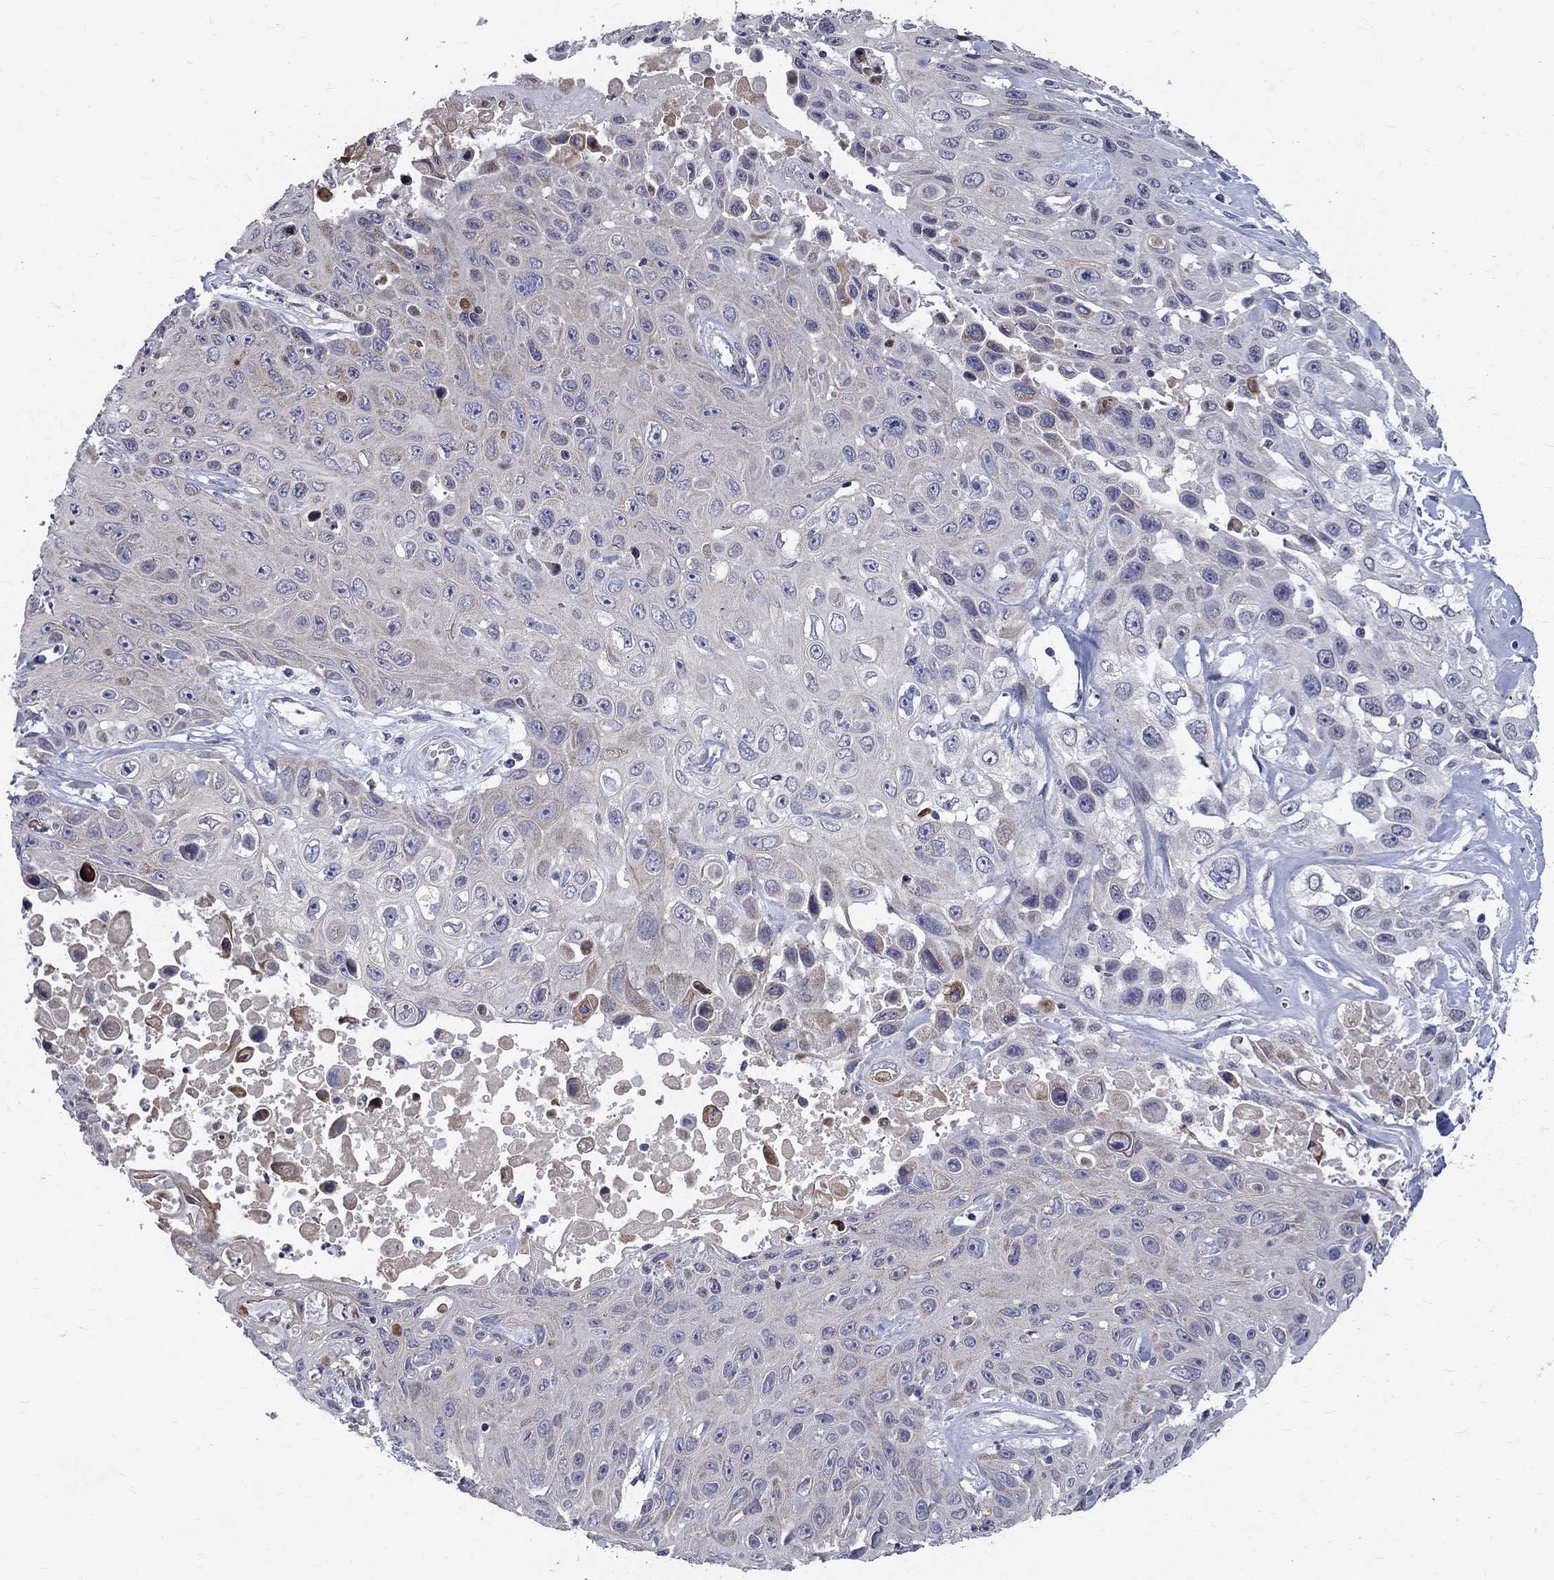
{"staining": {"intensity": "moderate", "quantity": "<25%", "location": "cytoplasmic/membranous"}, "tissue": "skin cancer", "cell_type": "Tumor cells", "image_type": "cancer", "snomed": [{"axis": "morphology", "description": "Squamous cell carcinoma, NOS"}, {"axis": "topography", "description": "Skin"}], "caption": "There is low levels of moderate cytoplasmic/membranous staining in tumor cells of skin cancer, as demonstrated by immunohistochemical staining (brown color).", "gene": "SLC4A10", "patient": {"sex": "male", "age": 82}}